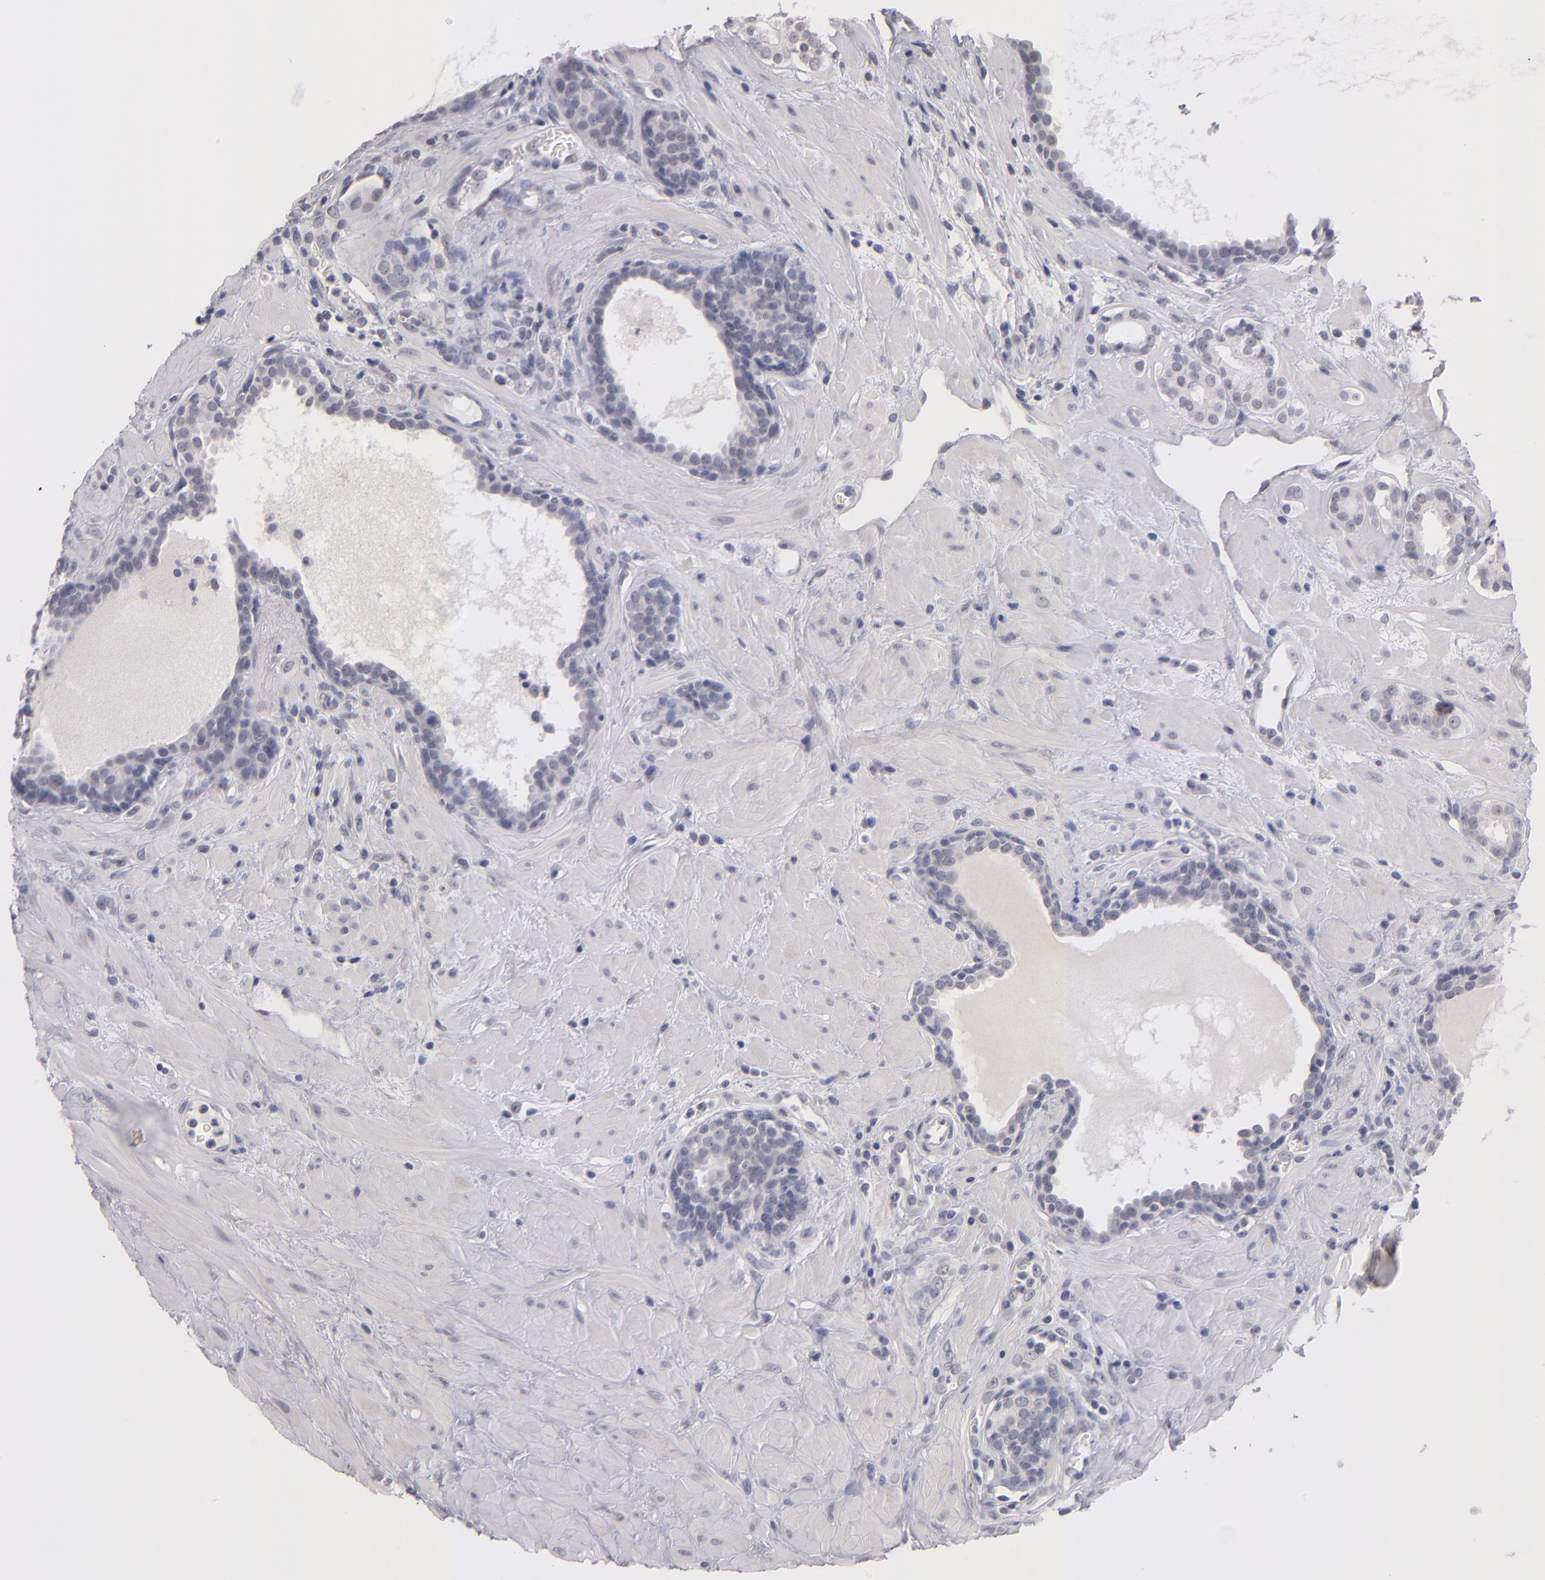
{"staining": {"intensity": "weak", "quantity": "<25%", "location": "nuclear"}, "tissue": "prostate cancer", "cell_type": "Tumor cells", "image_type": "cancer", "snomed": [{"axis": "morphology", "description": "Adenocarcinoma, Low grade"}, {"axis": "topography", "description": "Prostate"}], "caption": "DAB immunohistochemical staining of human prostate cancer reveals no significant expression in tumor cells.", "gene": "TEX11", "patient": {"sex": "male", "age": 57}}